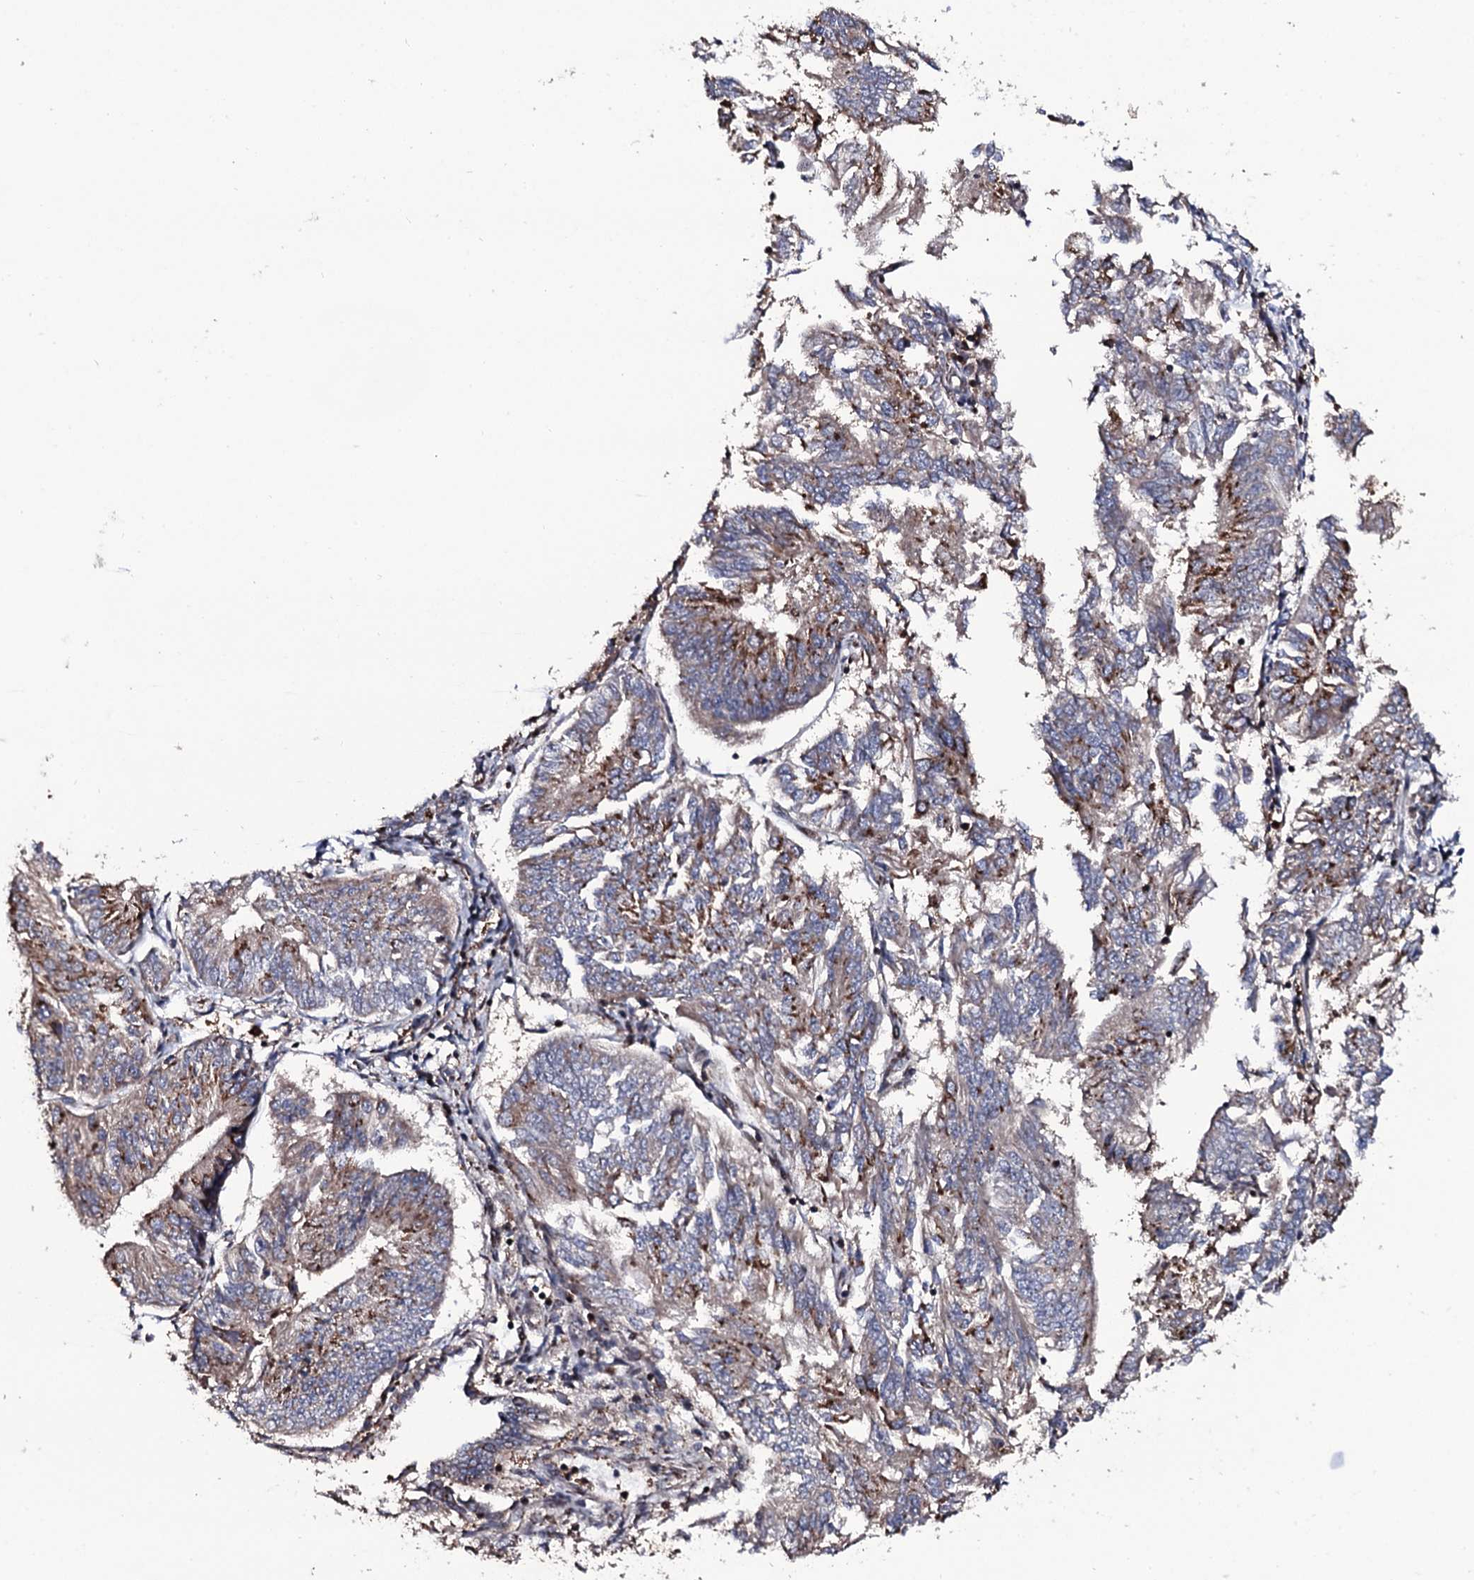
{"staining": {"intensity": "moderate", "quantity": "<25%", "location": "cytoplasmic/membranous"}, "tissue": "endometrial cancer", "cell_type": "Tumor cells", "image_type": "cancer", "snomed": [{"axis": "morphology", "description": "Adenocarcinoma, NOS"}, {"axis": "topography", "description": "Endometrium"}], "caption": "Immunohistochemistry photomicrograph of neoplastic tissue: human endometrial cancer stained using immunohistochemistry (IHC) displays low levels of moderate protein expression localized specifically in the cytoplasmic/membranous of tumor cells, appearing as a cytoplasmic/membranous brown color.", "gene": "PLET1", "patient": {"sex": "female", "age": 58}}